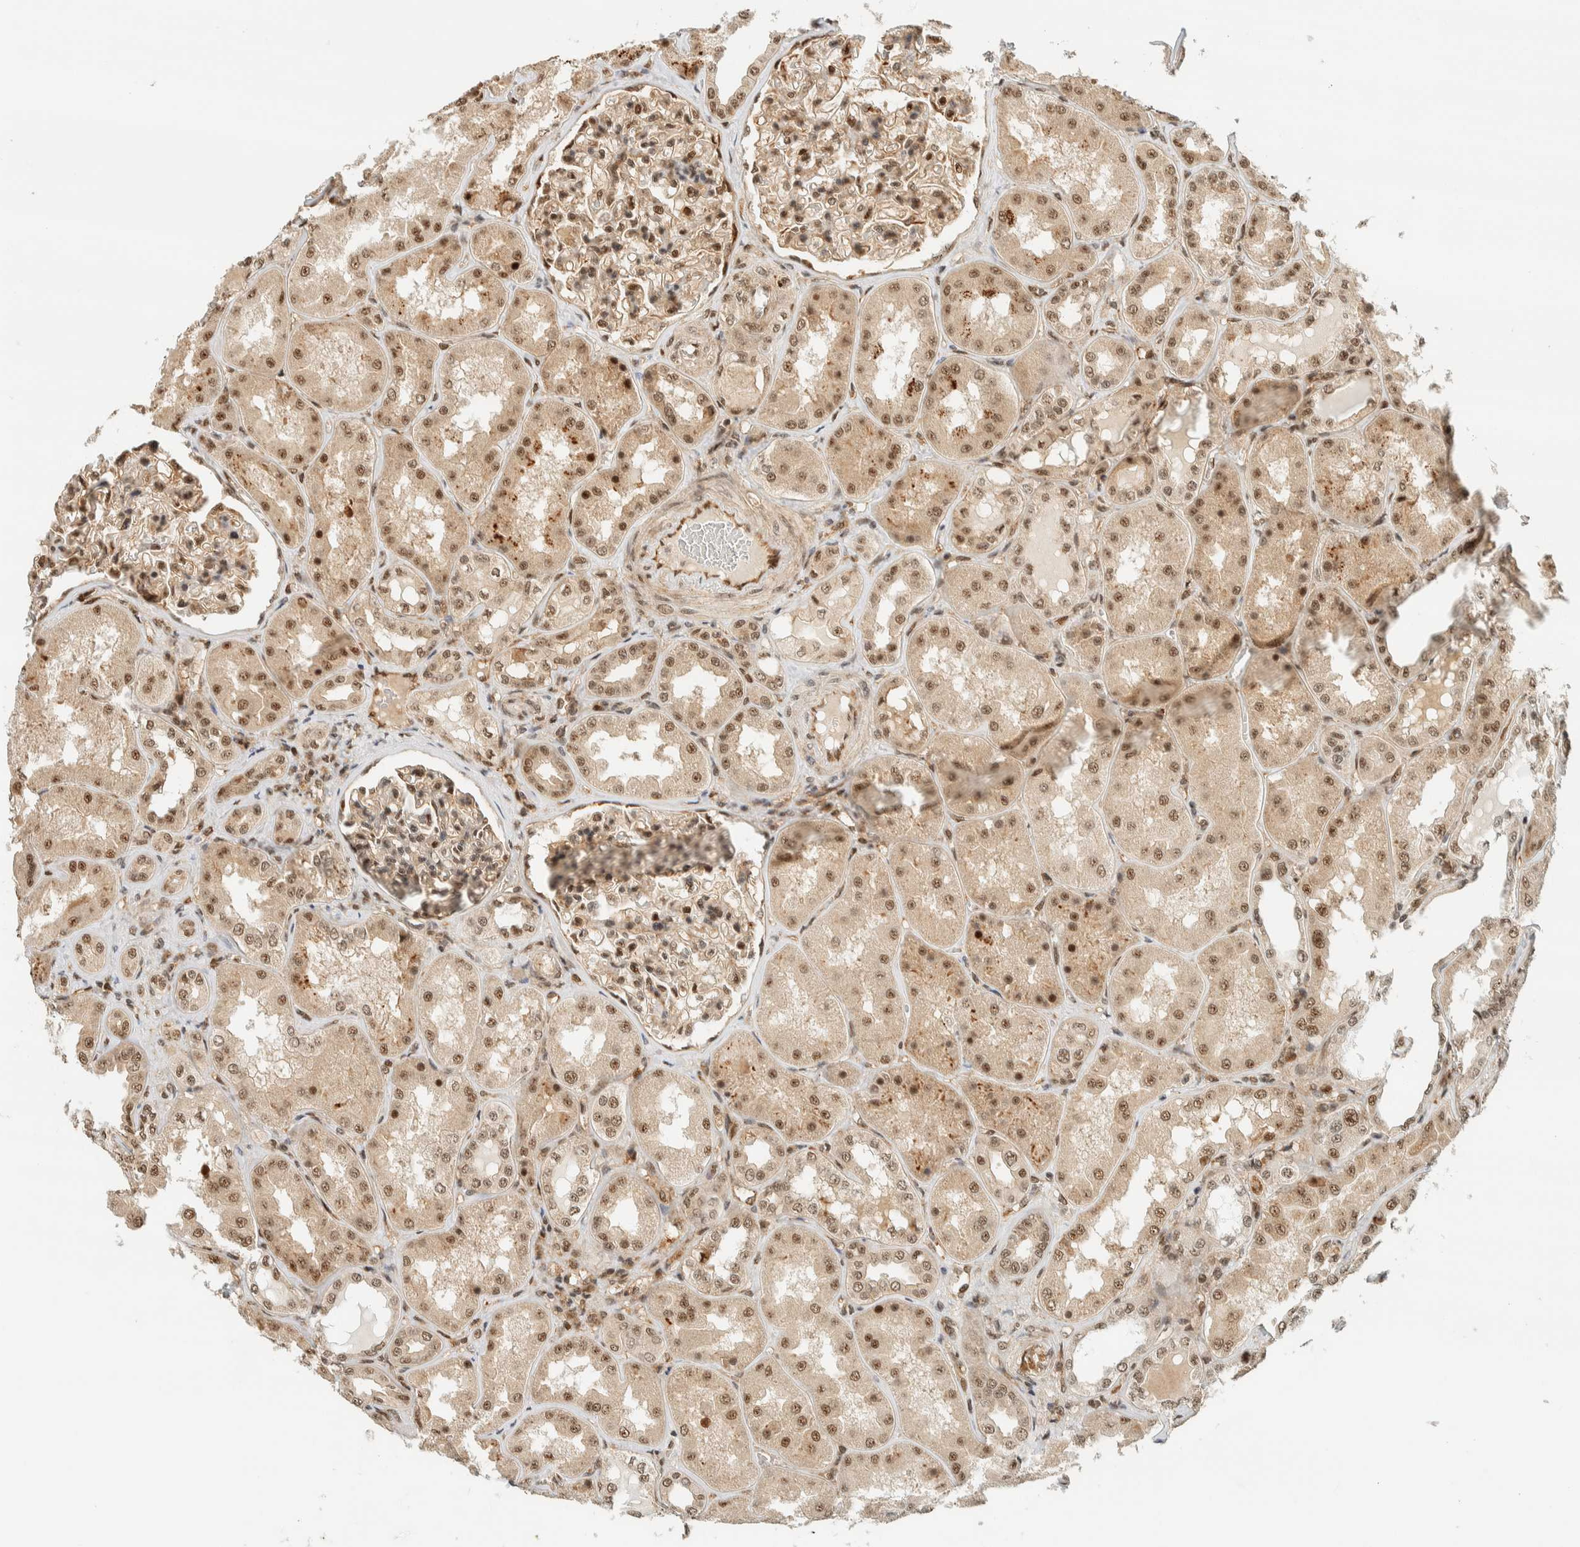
{"staining": {"intensity": "moderate", "quantity": ">75%", "location": "nuclear"}, "tissue": "kidney", "cell_type": "Cells in glomeruli", "image_type": "normal", "snomed": [{"axis": "morphology", "description": "Normal tissue, NOS"}, {"axis": "topography", "description": "Kidney"}], "caption": "Protein expression analysis of unremarkable human kidney reveals moderate nuclear expression in approximately >75% of cells in glomeruli.", "gene": "SIK1", "patient": {"sex": "female", "age": 56}}